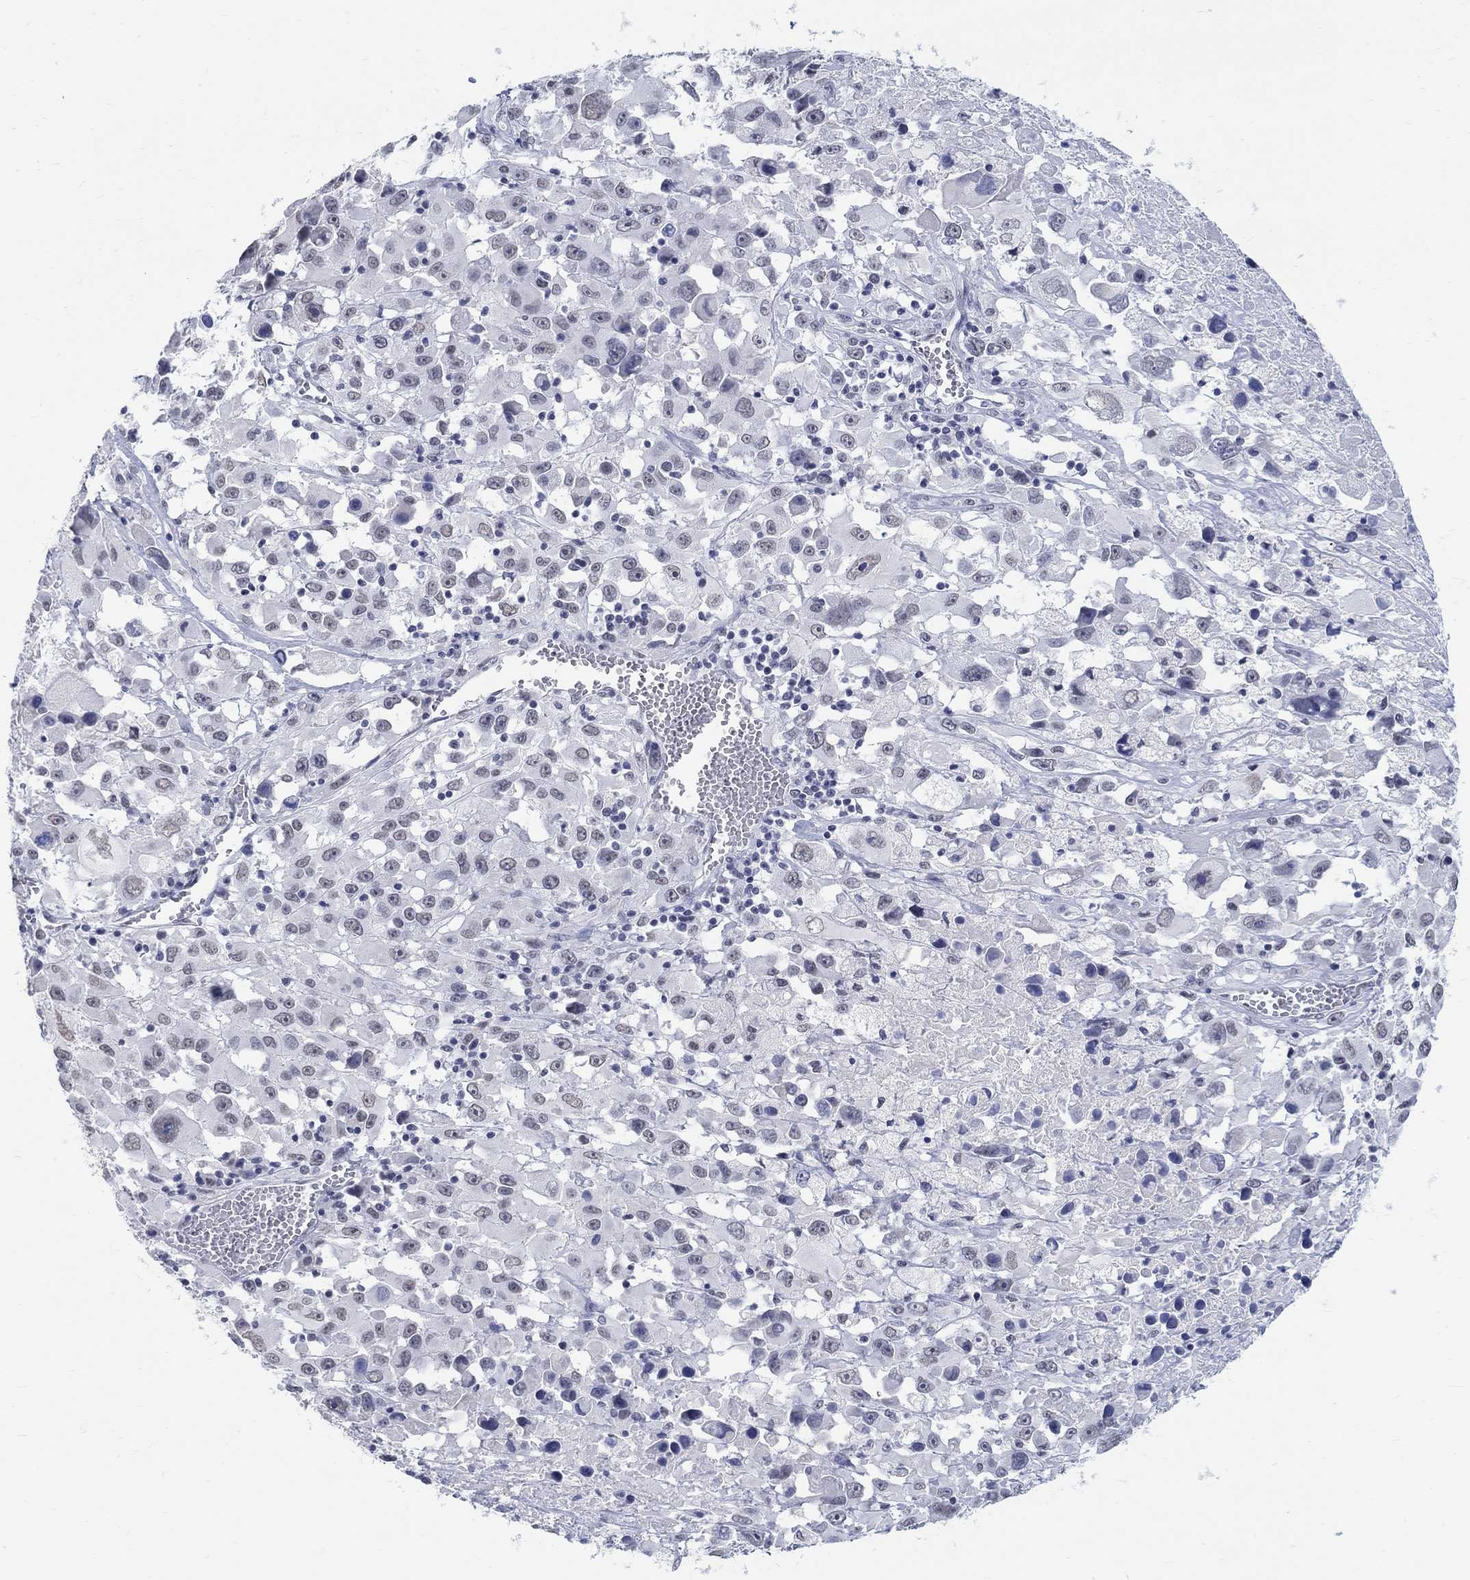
{"staining": {"intensity": "negative", "quantity": "none", "location": "none"}, "tissue": "melanoma", "cell_type": "Tumor cells", "image_type": "cancer", "snomed": [{"axis": "morphology", "description": "Malignant melanoma, Metastatic site"}, {"axis": "topography", "description": "Lymph node"}], "caption": "A high-resolution image shows IHC staining of melanoma, which shows no significant expression in tumor cells.", "gene": "ANKS1B", "patient": {"sex": "male", "age": 50}}